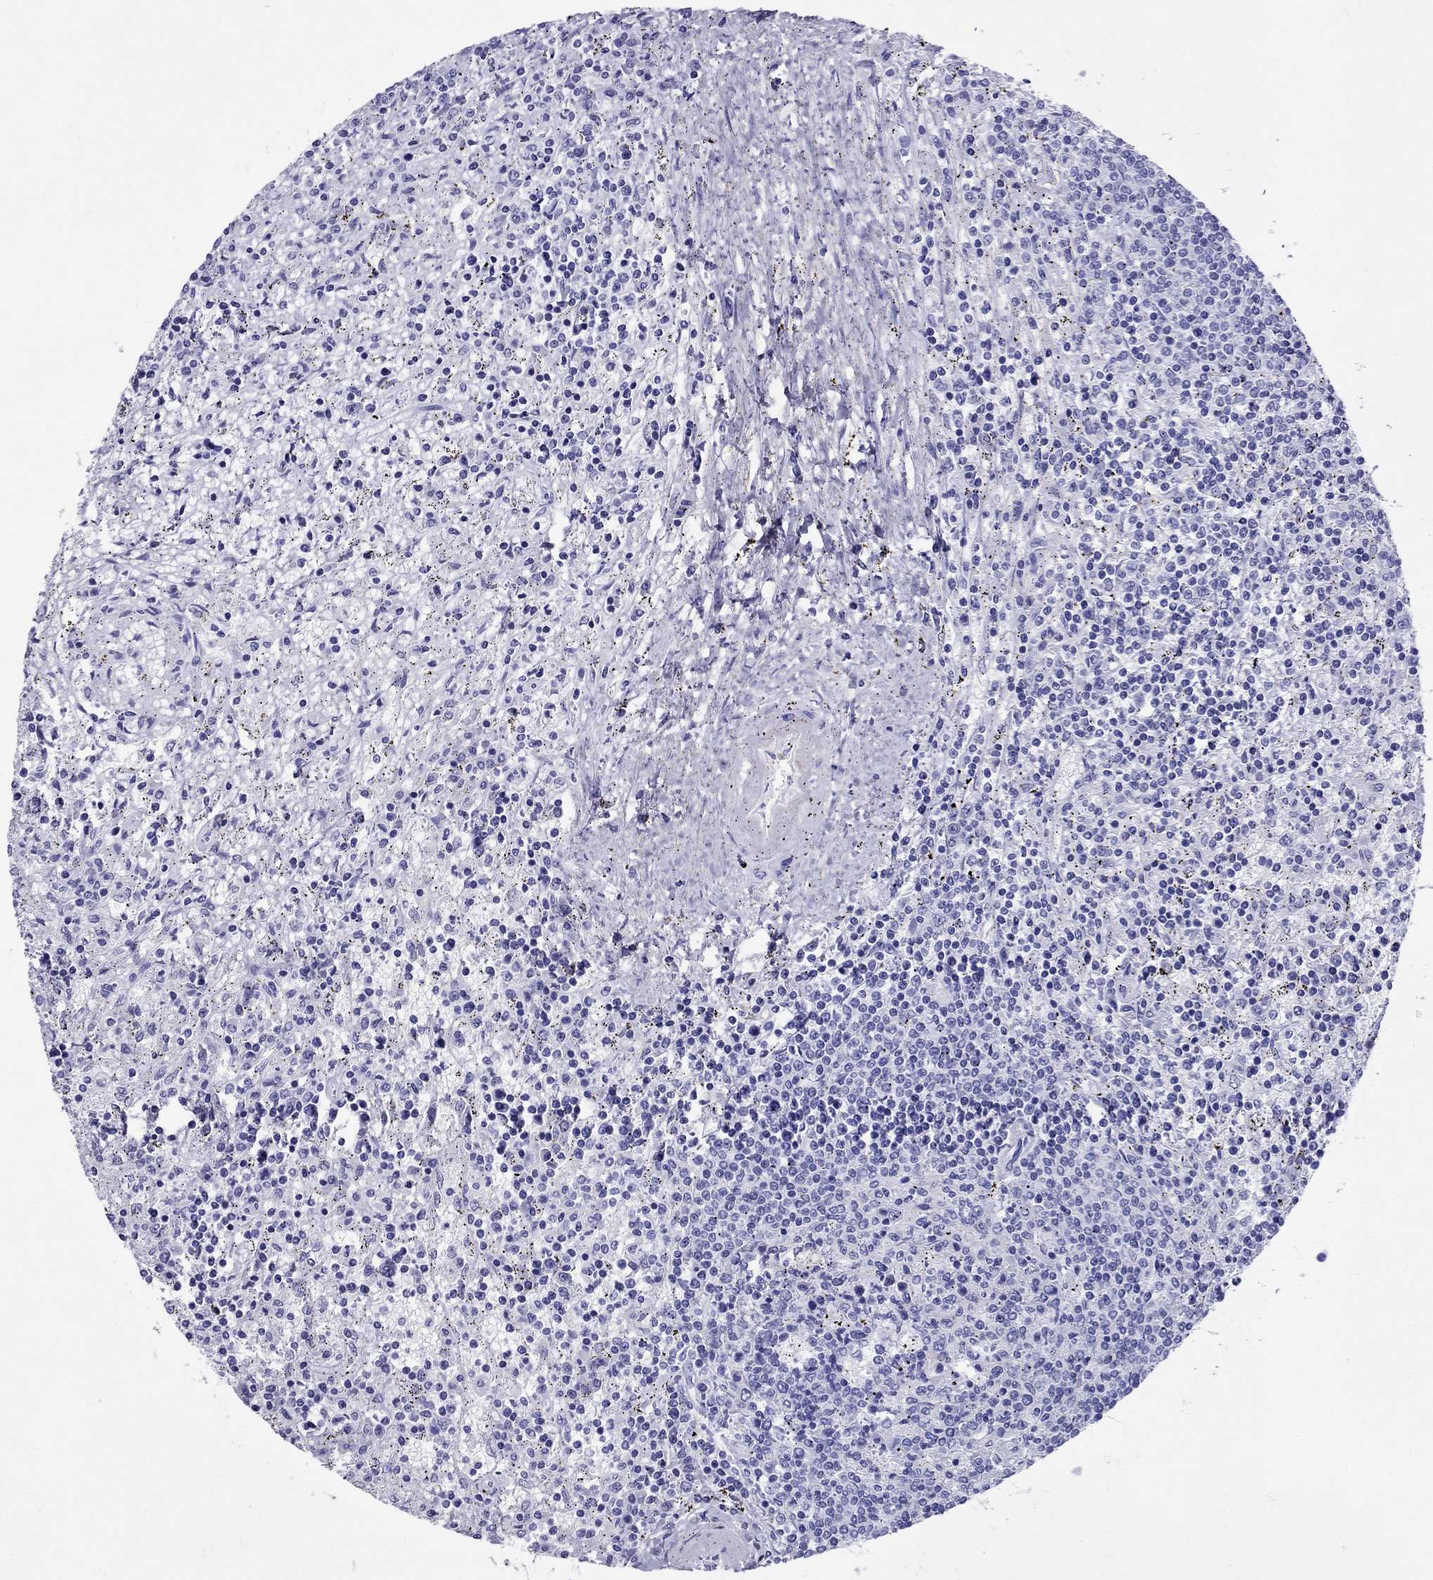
{"staining": {"intensity": "negative", "quantity": "none", "location": "none"}, "tissue": "lymphoma", "cell_type": "Tumor cells", "image_type": "cancer", "snomed": [{"axis": "morphology", "description": "Malignant lymphoma, non-Hodgkin's type, Low grade"}, {"axis": "topography", "description": "Spleen"}], "caption": "Immunohistochemistry of human low-grade malignant lymphoma, non-Hodgkin's type shows no staining in tumor cells.", "gene": "AVPR1B", "patient": {"sex": "male", "age": 62}}